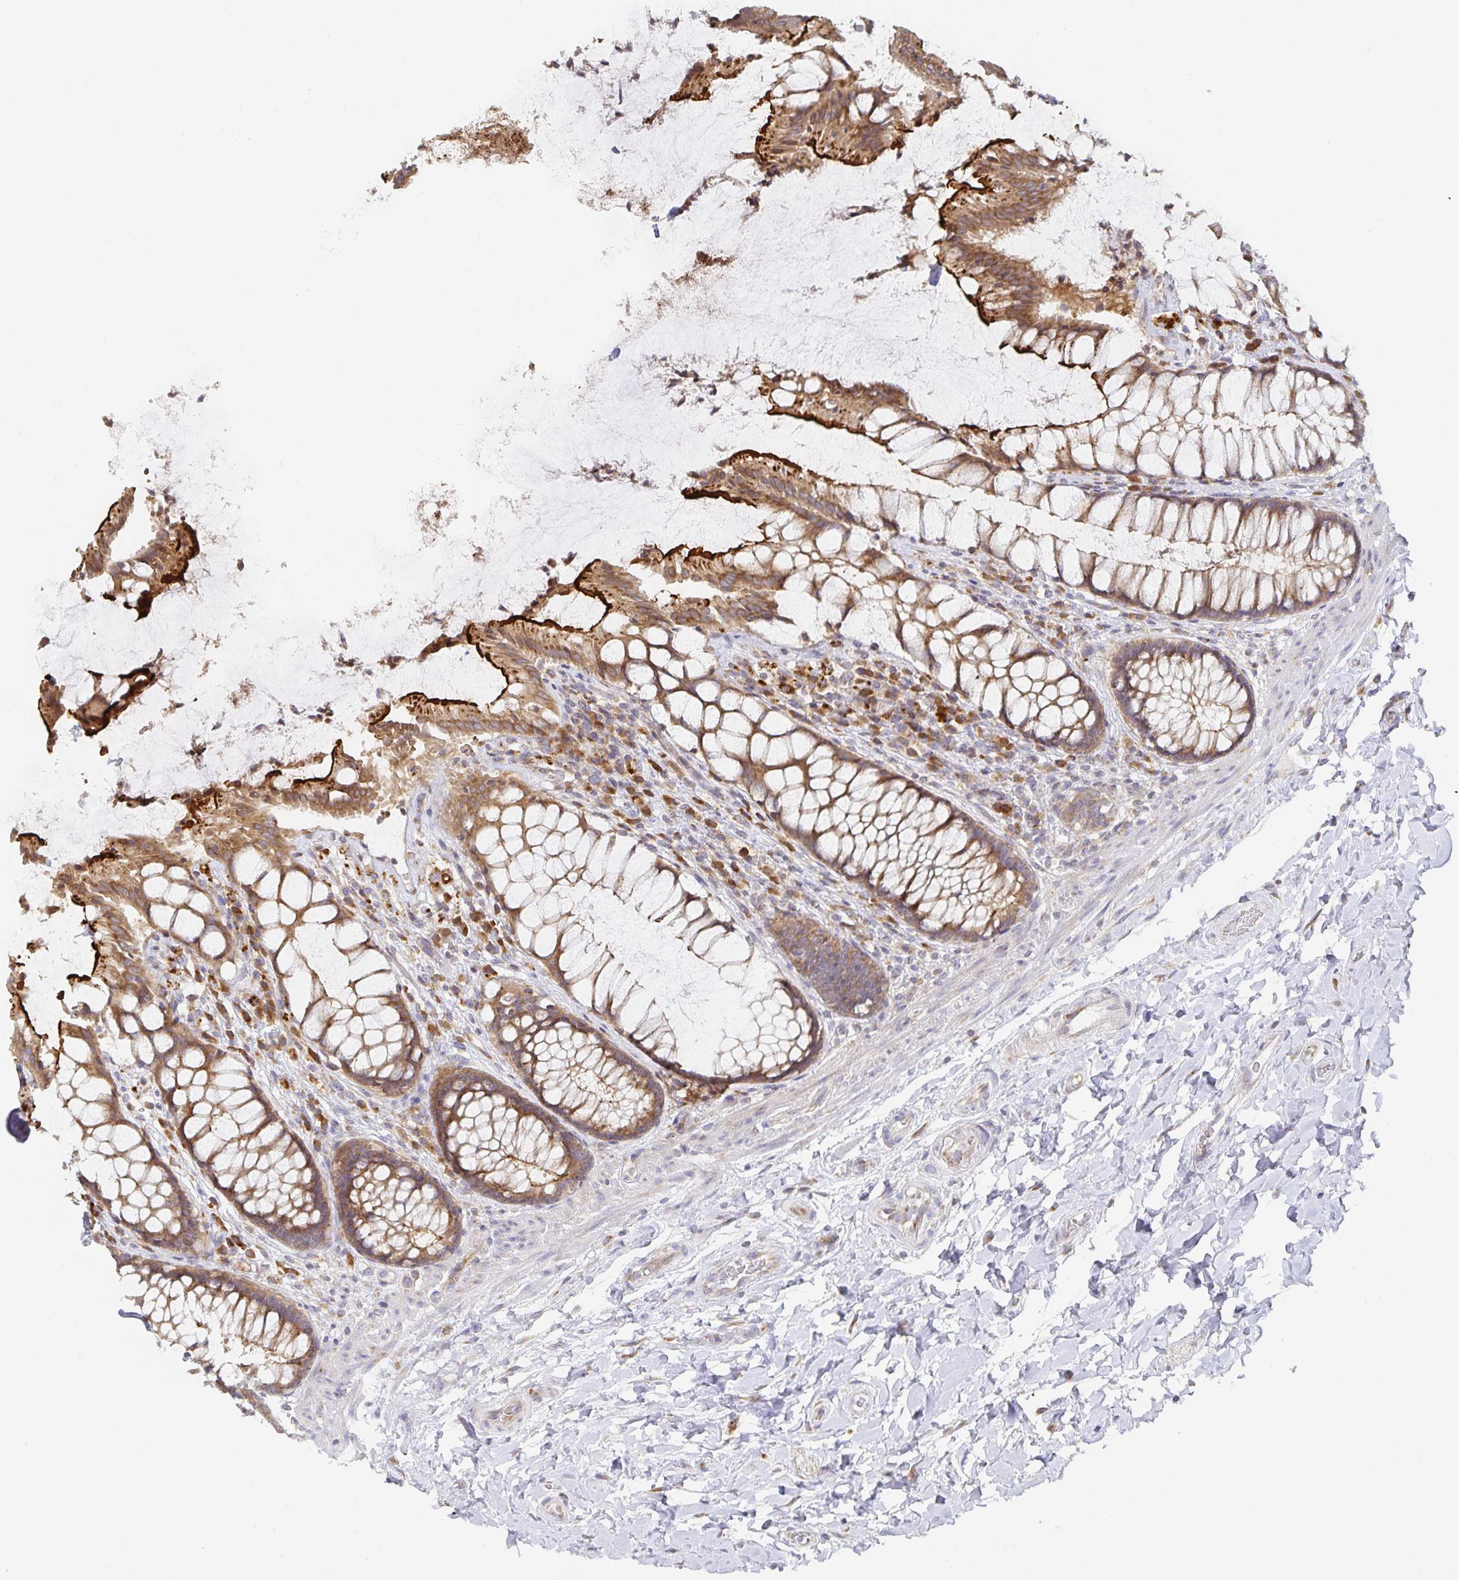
{"staining": {"intensity": "strong", "quantity": ">75%", "location": "cytoplasmic/membranous"}, "tissue": "rectum", "cell_type": "Glandular cells", "image_type": "normal", "snomed": [{"axis": "morphology", "description": "Normal tissue, NOS"}, {"axis": "topography", "description": "Rectum"}], "caption": "Immunohistochemical staining of normal human rectum reveals >75% levels of strong cytoplasmic/membranous protein positivity in about >75% of glandular cells. The protein is shown in brown color, while the nuclei are stained blue.", "gene": "NOMO1", "patient": {"sex": "female", "age": 58}}